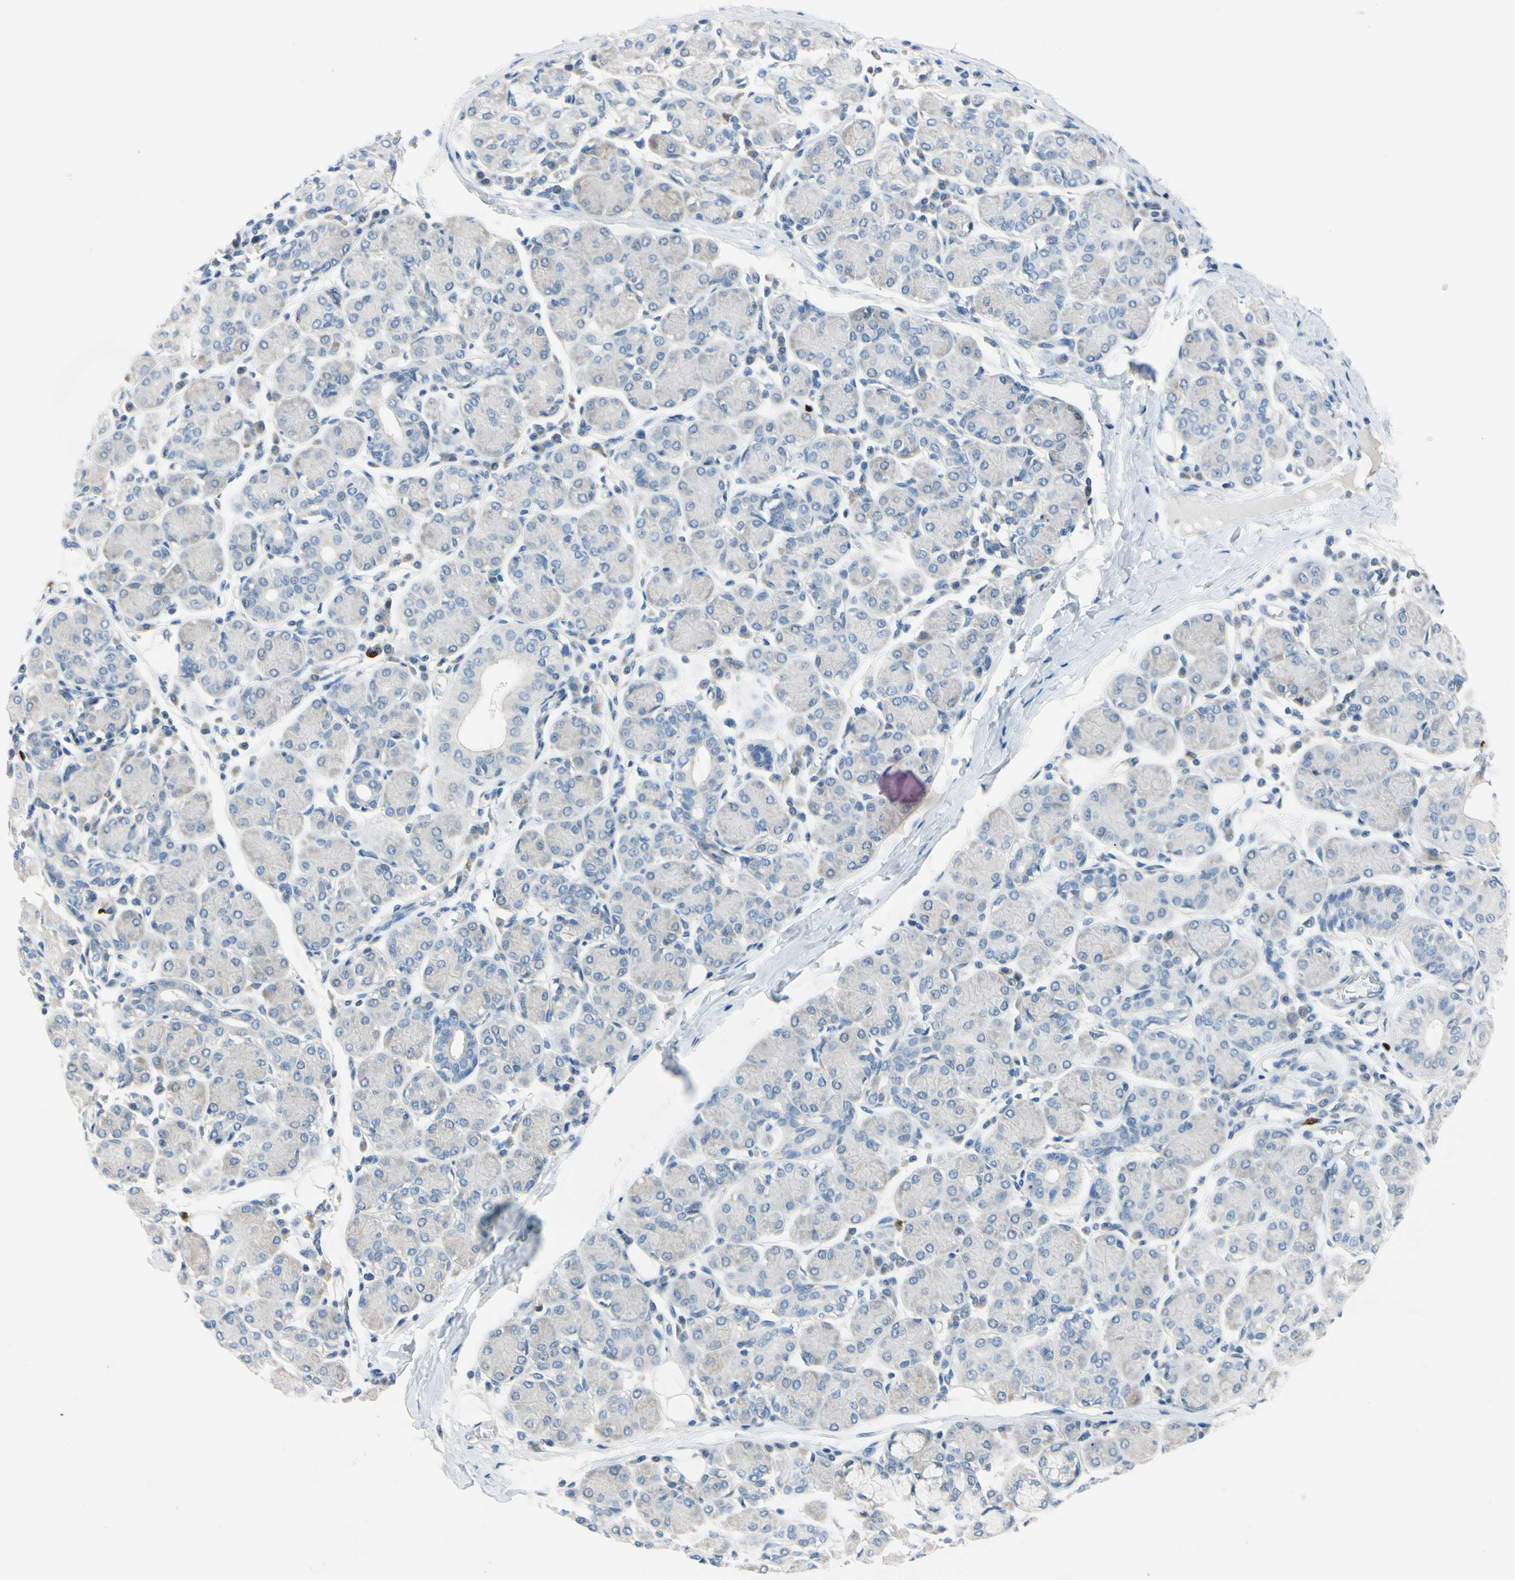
{"staining": {"intensity": "negative", "quantity": "none", "location": "none"}, "tissue": "salivary gland", "cell_type": "Glandular cells", "image_type": "normal", "snomed": [{"axis": "morphology", "description": "Normal tissue, NOS"}, {"axis": "morphology", "description": "Inflammation, NOS"}, {"axis": "topography", "description": "Lymph node"}, {"axis": "topography", "description": "Salivary gland"}], "caption": "IHC image of normal human salivary gland stained for a protein (brown), which exhibits no positivity in glandular cells. (Stains: DAB (3,3'-diaminobenzidine) IHC with hematoxylin counter stain, Microscopy: brightfield microscopy at high magnification).", "gene": "TRAF5", "patient": {"sex": "male", "age": 3}}